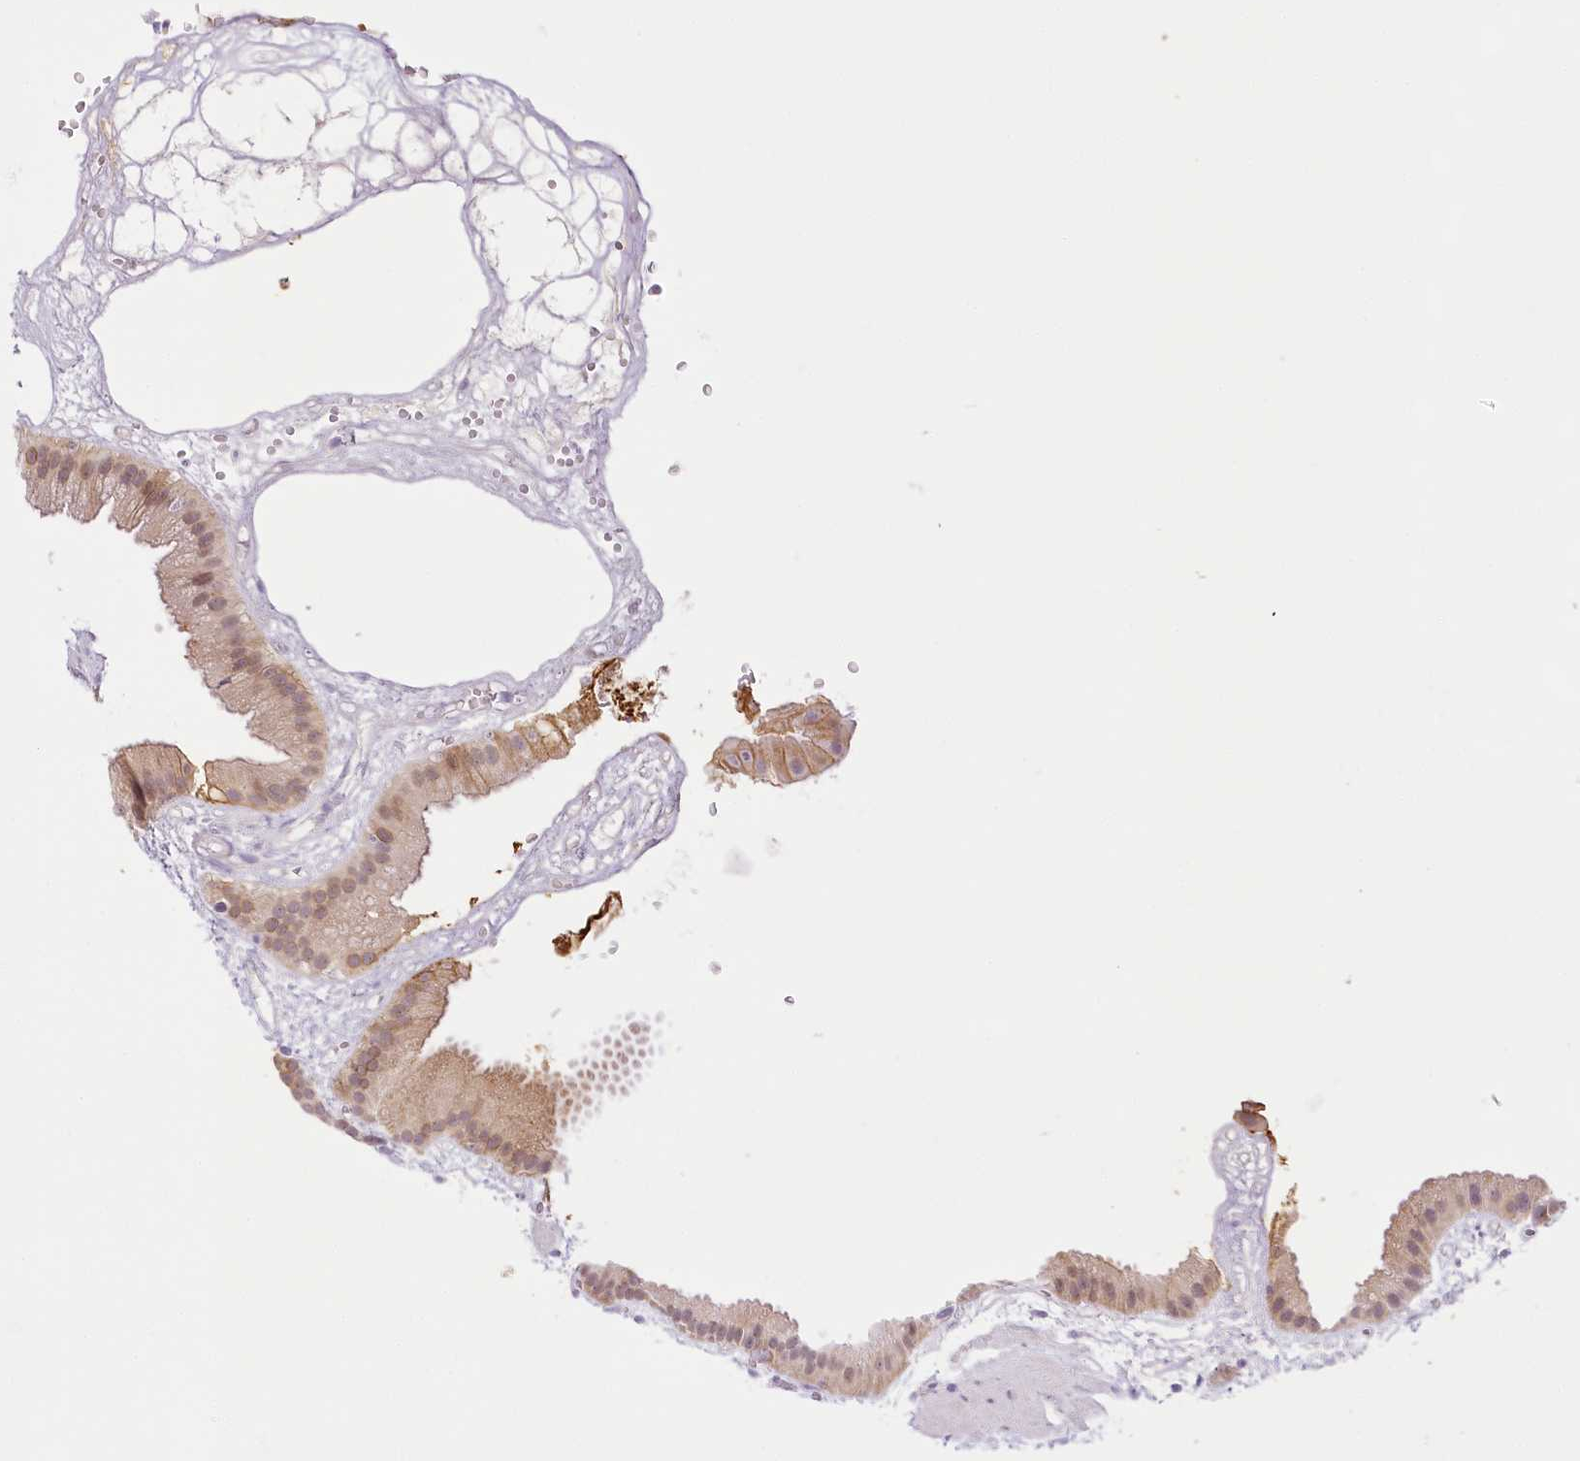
{"staining": {"intensity": "weak", "quantity": ">75%", "location": "cytoplasmic/membranous,nuclear"}, "tissue": "gallbladder", "cell_type": "Glandular cells", "image_type": "normal", "snomed": [{"axis": "morphology", "description": "Normal tissue, NOS"}, {"axis": "topography", "description": "Gallbladder"}], "caption": "Weak cytoplasmic/membranous,nuclear expression is present in approximately >75% of glandular cells in benign gallbladder.", "gene": "CCDC30", "patient": {"sex": "female", "age": 64}}